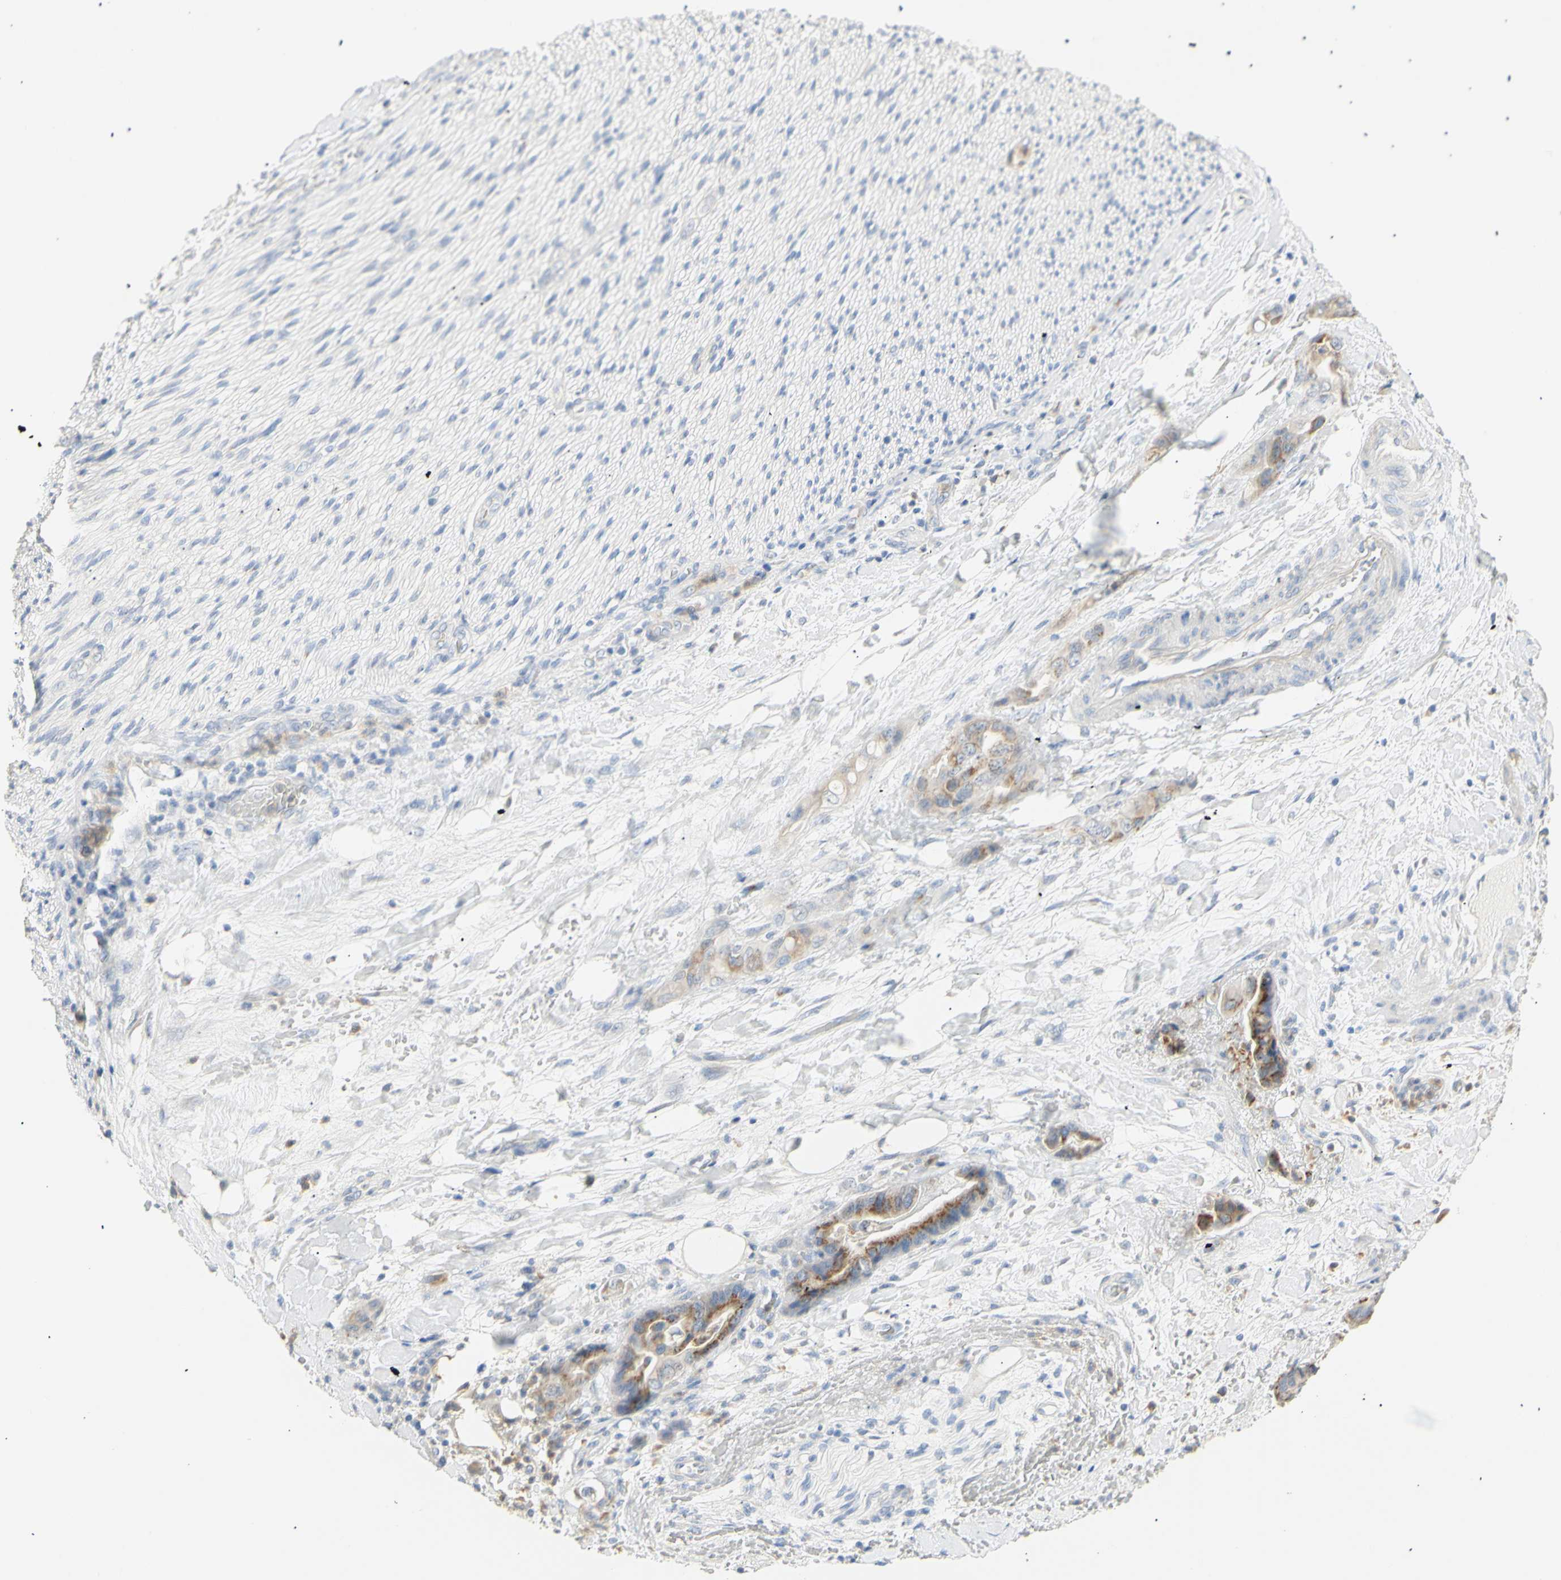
{"staining": {"intensity": "moderate", "quantity": ">75%", "location": "cytoplasmic/membranous"}, "tissue": "liver cancer", "cell_type": "Tumor cells", "image_type": "cancer", "snomed": [{"axis": "morphology", "description": "Cholangiocarcinoma"}, {"axis": "topography", "description": "Liver"}], "caption": "Immunohistochemistry (IHC) staining of liver cancer (cholangiocarcinoma), which demonstrates medium levels of moderate cytoplasmic/membranous positivity in about >75% of tumor cells indicating moderate cytoplasmic/membranous protein positivity. The staining was performed using DAB (3,3'-diaminobenzidine) (brown) for protein detection and nuclei were counterstained in hematoxylin (blue).", "gene": "B4GALNT3", "patient": {"sex": "female", "age": 61}}